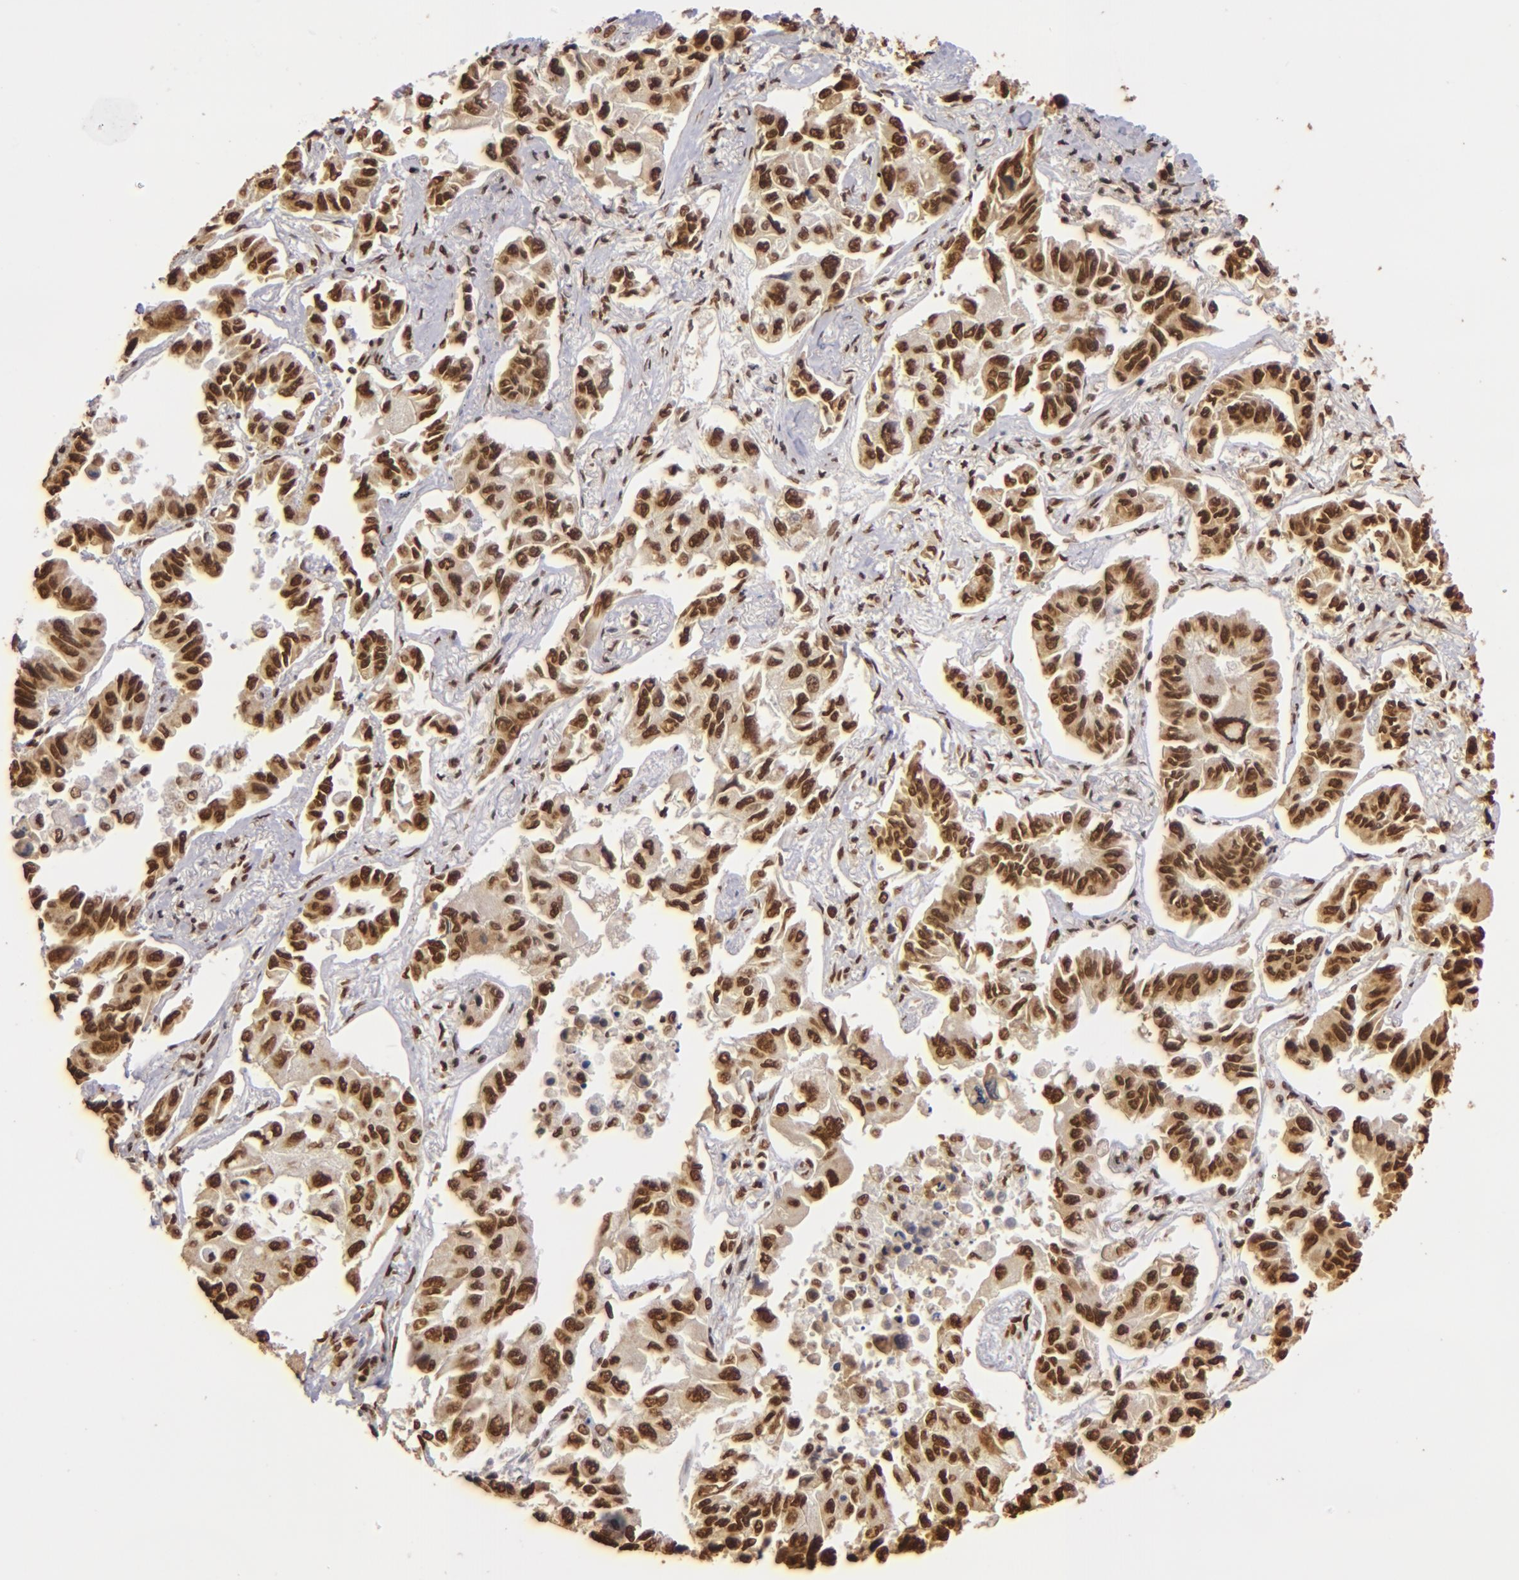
{"staining": {"intensity": "strong", "quantity": ">75%", "location": "nuclear"}, "tissue": "lung cancer", "cell_type": "Tumor cells", "image_type": "cancer", "snomed": [{"axis": "morphology", "description": "Adenocarcinoma, NOS"}, {"axis": "topography", "description": "Lung"}], "caption": "IHC staining of lung cancer (adenocarcinoma), which exhibits high levels of strong nuclear staining in approximately >75% of tumor cells indicating strong nuclear protein expression. The staining was performed using DAB (brown) for protein detection and nuclei were counterstained in hematoxylin (blue).", "gene": "ILF3", "patient": {"sex": "male", "age": 64}}